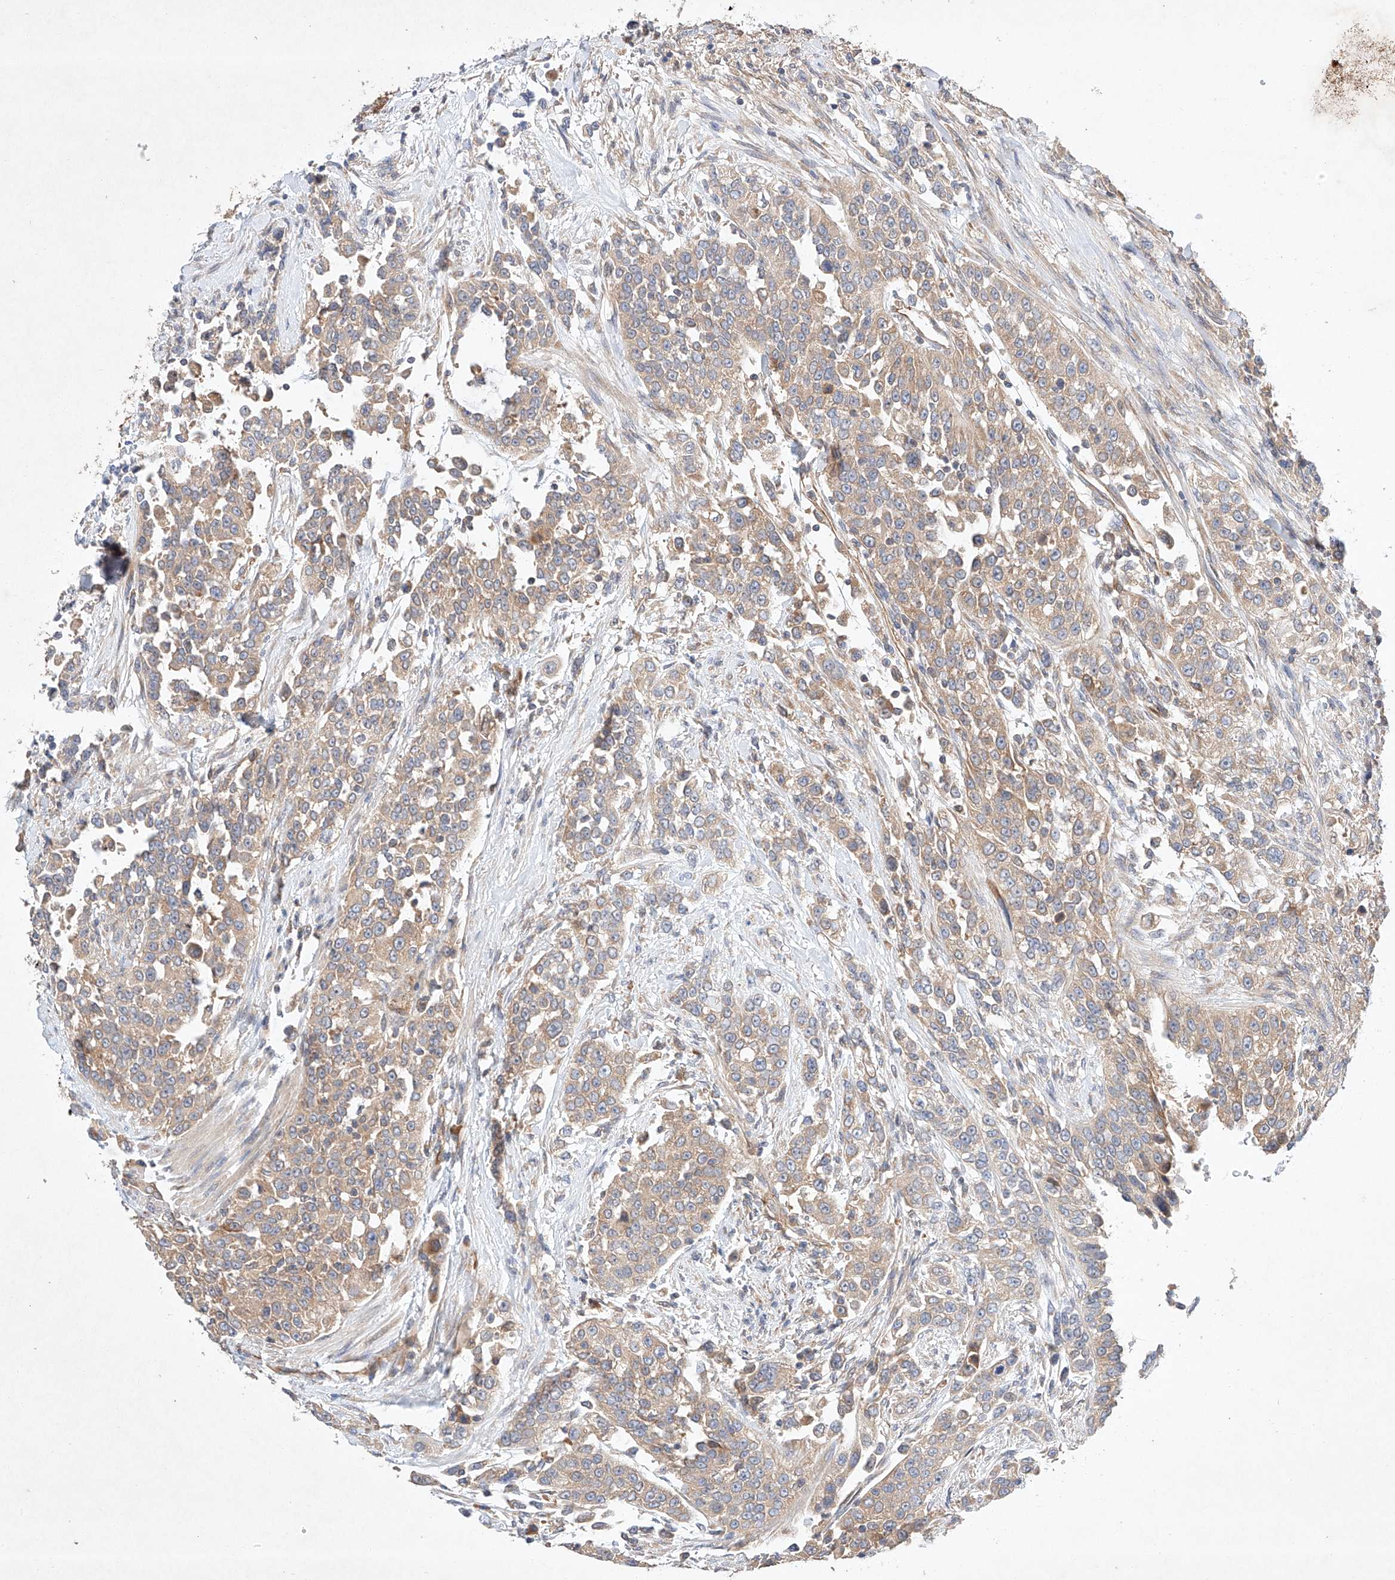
{"staining": {"intensity": "moderate", "quantity": ">75%", "location": "cytoplasmic/membranous"}, "tissue": "urothelial cancer", "cell_type": "Tumor cells", "image_type": "cancer", "snomed": [{"axis": "morphology", "description": "Urothelial carcinoma, High grade"}, {"axis": "topography", "description": "Urinary bladder"}], "caption": "Moderate cytoplasmic/membranous protein positivity is present in approximately >75% of tumor cells in urothelial cancer. (Stains: DAB in brown, nuclei in blue, Microscopy: brightfield microscopy at high magnification).", "gene": "C6orf118", "patient": {"sex": "female", "age": 80}}